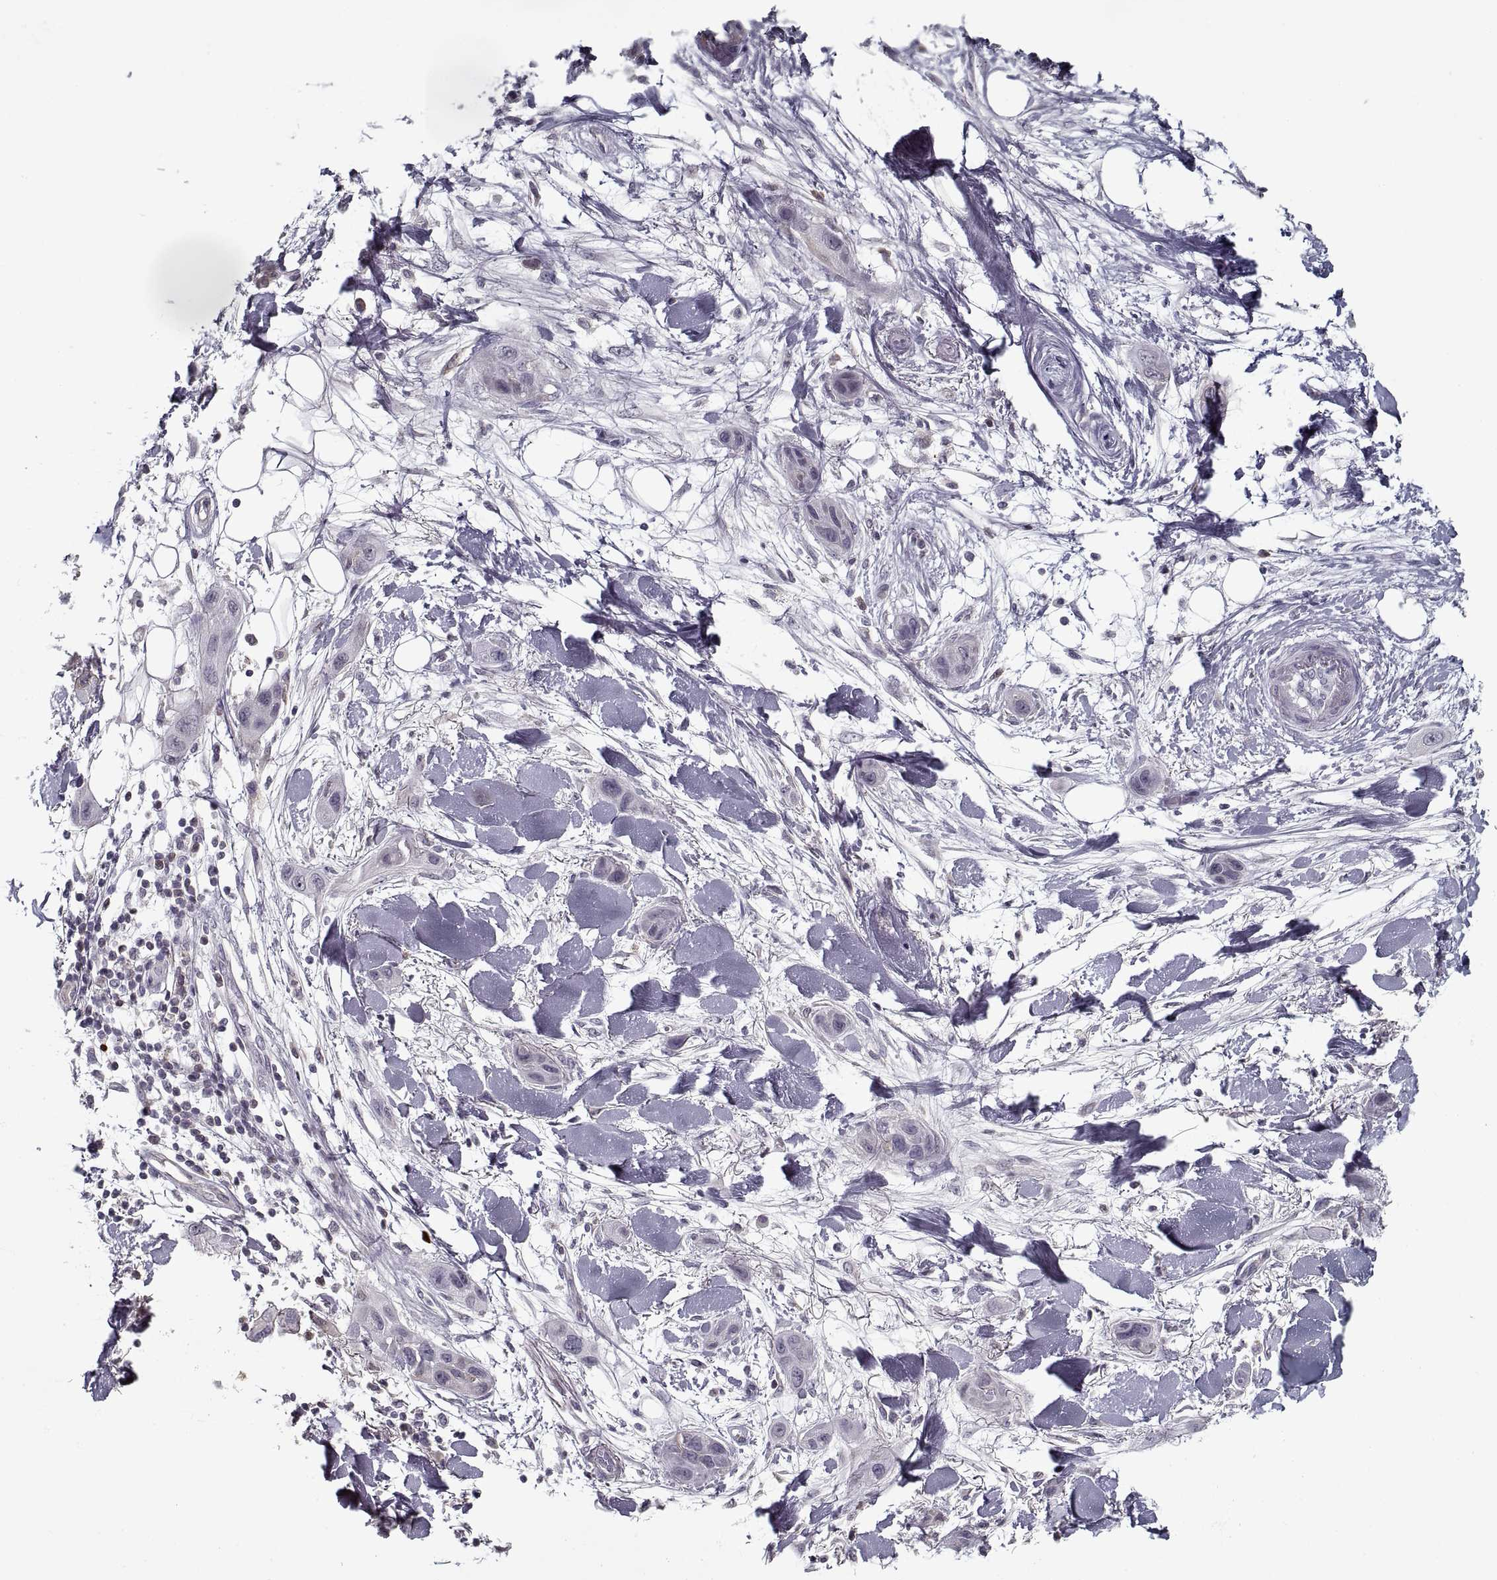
{"staining": {"intensity": "negative", "quantity": "none", "location": "none"}, "tissue": "skin cancer", "cell_type": "Tumor cells", "image_type": "cancer", "snomed": [{"axis": "morphology", "description": "Squamous cell carcinoma, NOS"}, {"axis": "topography", "description": "Skin"}], "caption": "The IHC histopathology image has no significant expression in tumor cells of squamous cell carcinoma (skin) tissue. (Stains: DAB (3,3'-diaminobenzidine) immunohistochemistry (IHC) with hematoxylin counter stain, Microscopy: brightfield microscopy at high magnification).", "gene": "GAD2", "patient": {"sex": "male", "age": 79}}